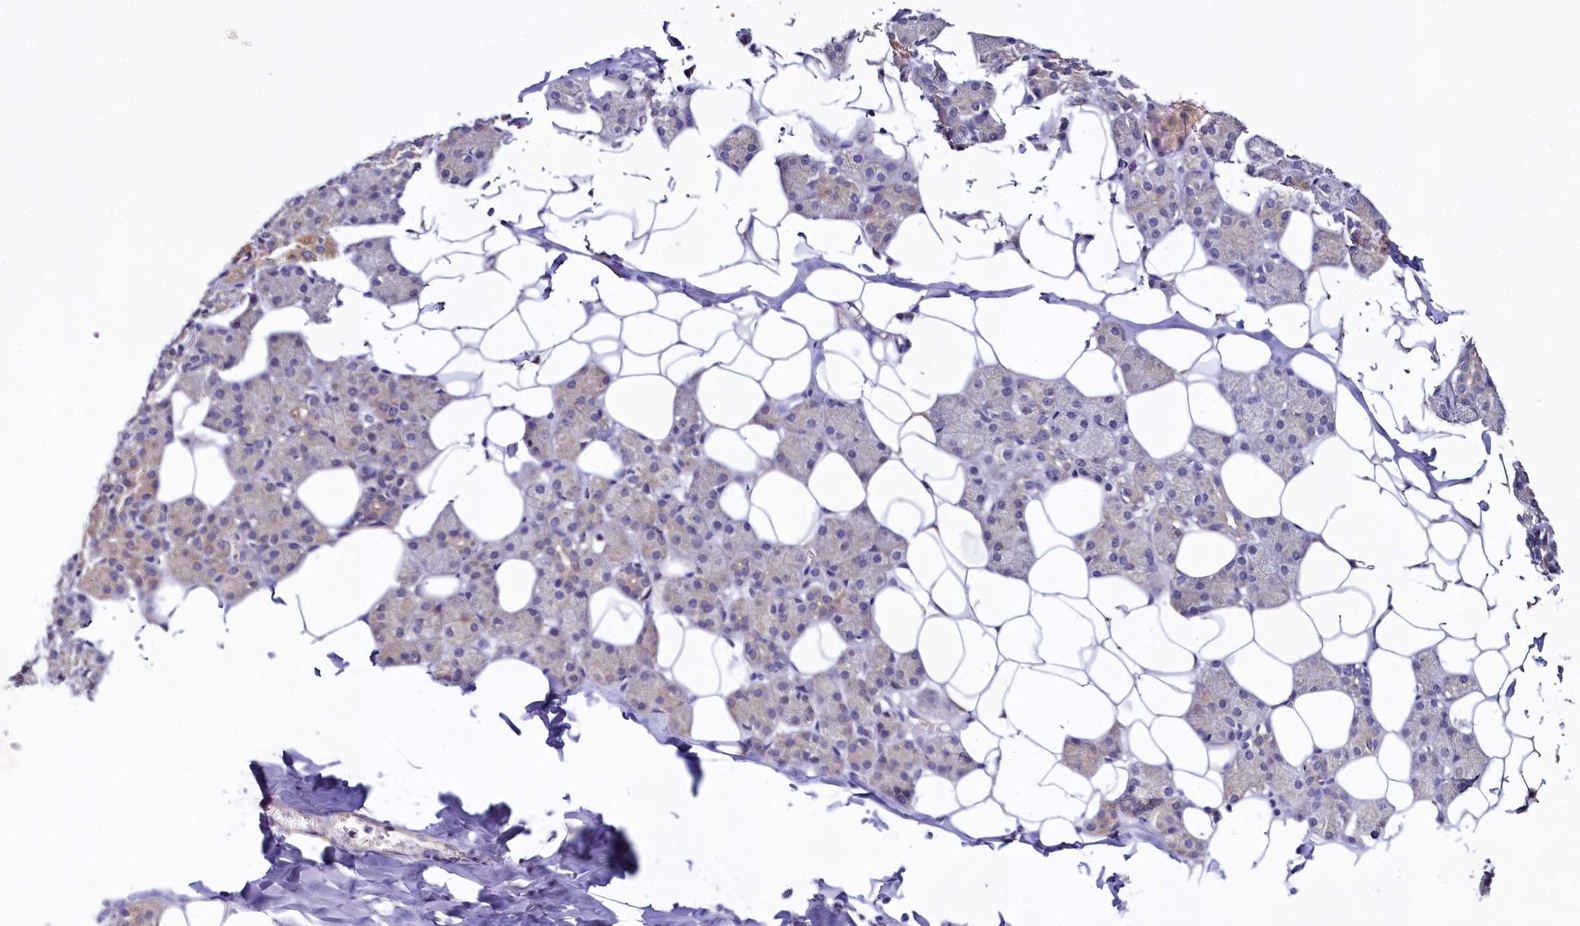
{"staining": {"intensity": "moderate", "quantity": "25%-75%", "location": "cytoplasmic/membranous"}, "tissue": "salivary gland", "cell_type": "Glandular cells", "image_type": "normal", "snomed": [{"axis": "morphology", "description": "Normal tissue, NOS"}, {"axis": "topography", "description": "Salivary gland"}], "caption": "Brown immunohistochemical staining in benign human salivary gland demonstrates moderate cytoplasmic/membranous staining in about 25%-75% of glandular cells. (DAB IHC, brown staining for protein, blue staining for nuclei).", "gene": "CEP295", "patient": {"sex": "female", "age": 33}}